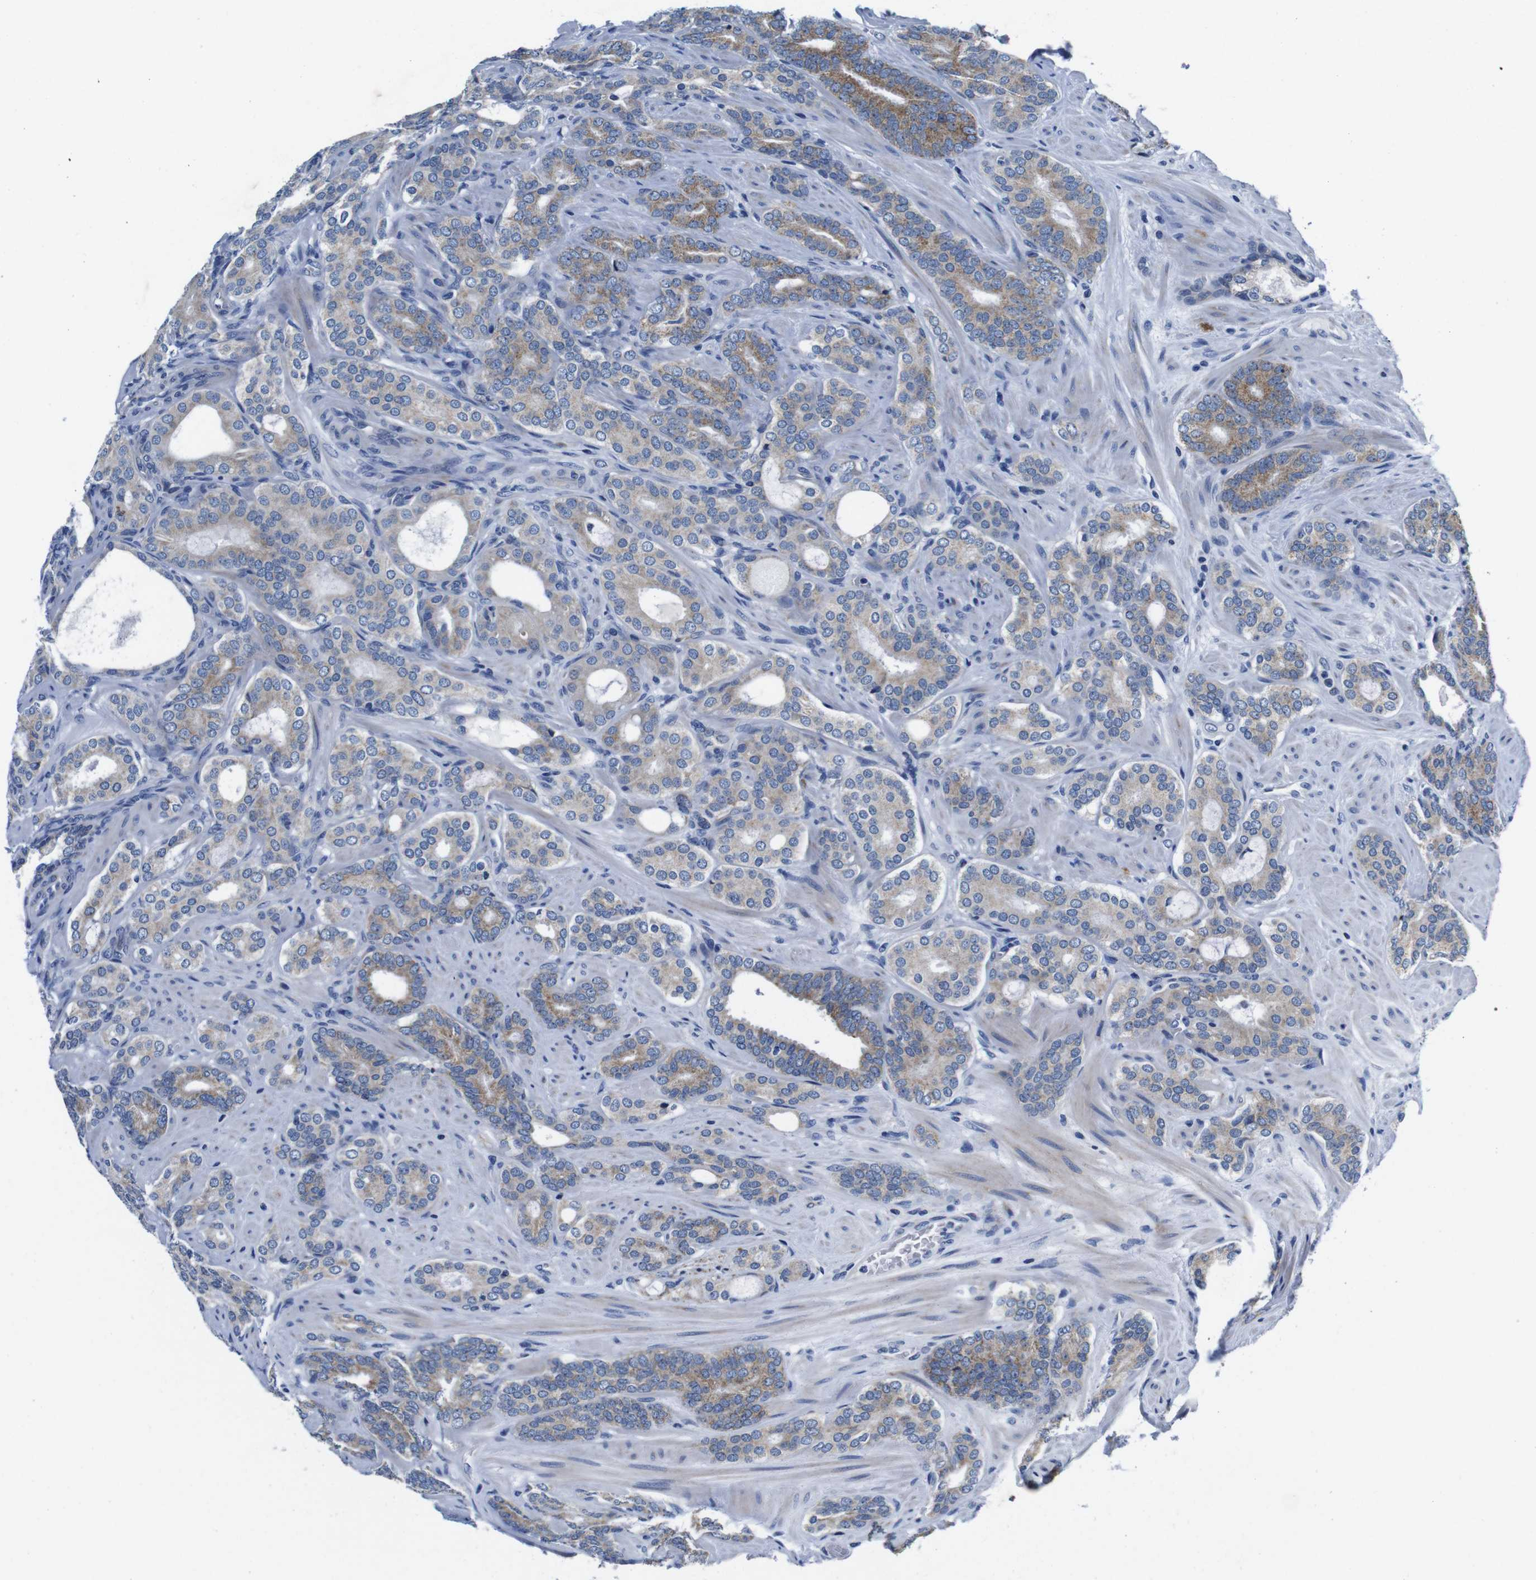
{"staining": {"intensity": "moderate", "quantity": "25%-75%", "location": "cytoplasmic/membranous"}, "tissue": "prostate cancer", "cell_type": "Tumor cells", "image_type": "cancer", "snomed": [{"axis": "morphology", "description": "Adenocarcinoma, Low grade"}, {"axis": "topography", "description": "Prostate"}], "caption": "Prostate low-grade adenocarcinoma stained with DAB (3,3'-diaminobenzidine) immunohistochemistry shows medium levels of moderate cytoplasmic/membranous positivity in about 25%-75% of tumor cells. (brown staining indicates protein expression, while blue staining denotes nuclei).", "gene": "SNX19", "patient": {"sex": "male", "age": 63}}